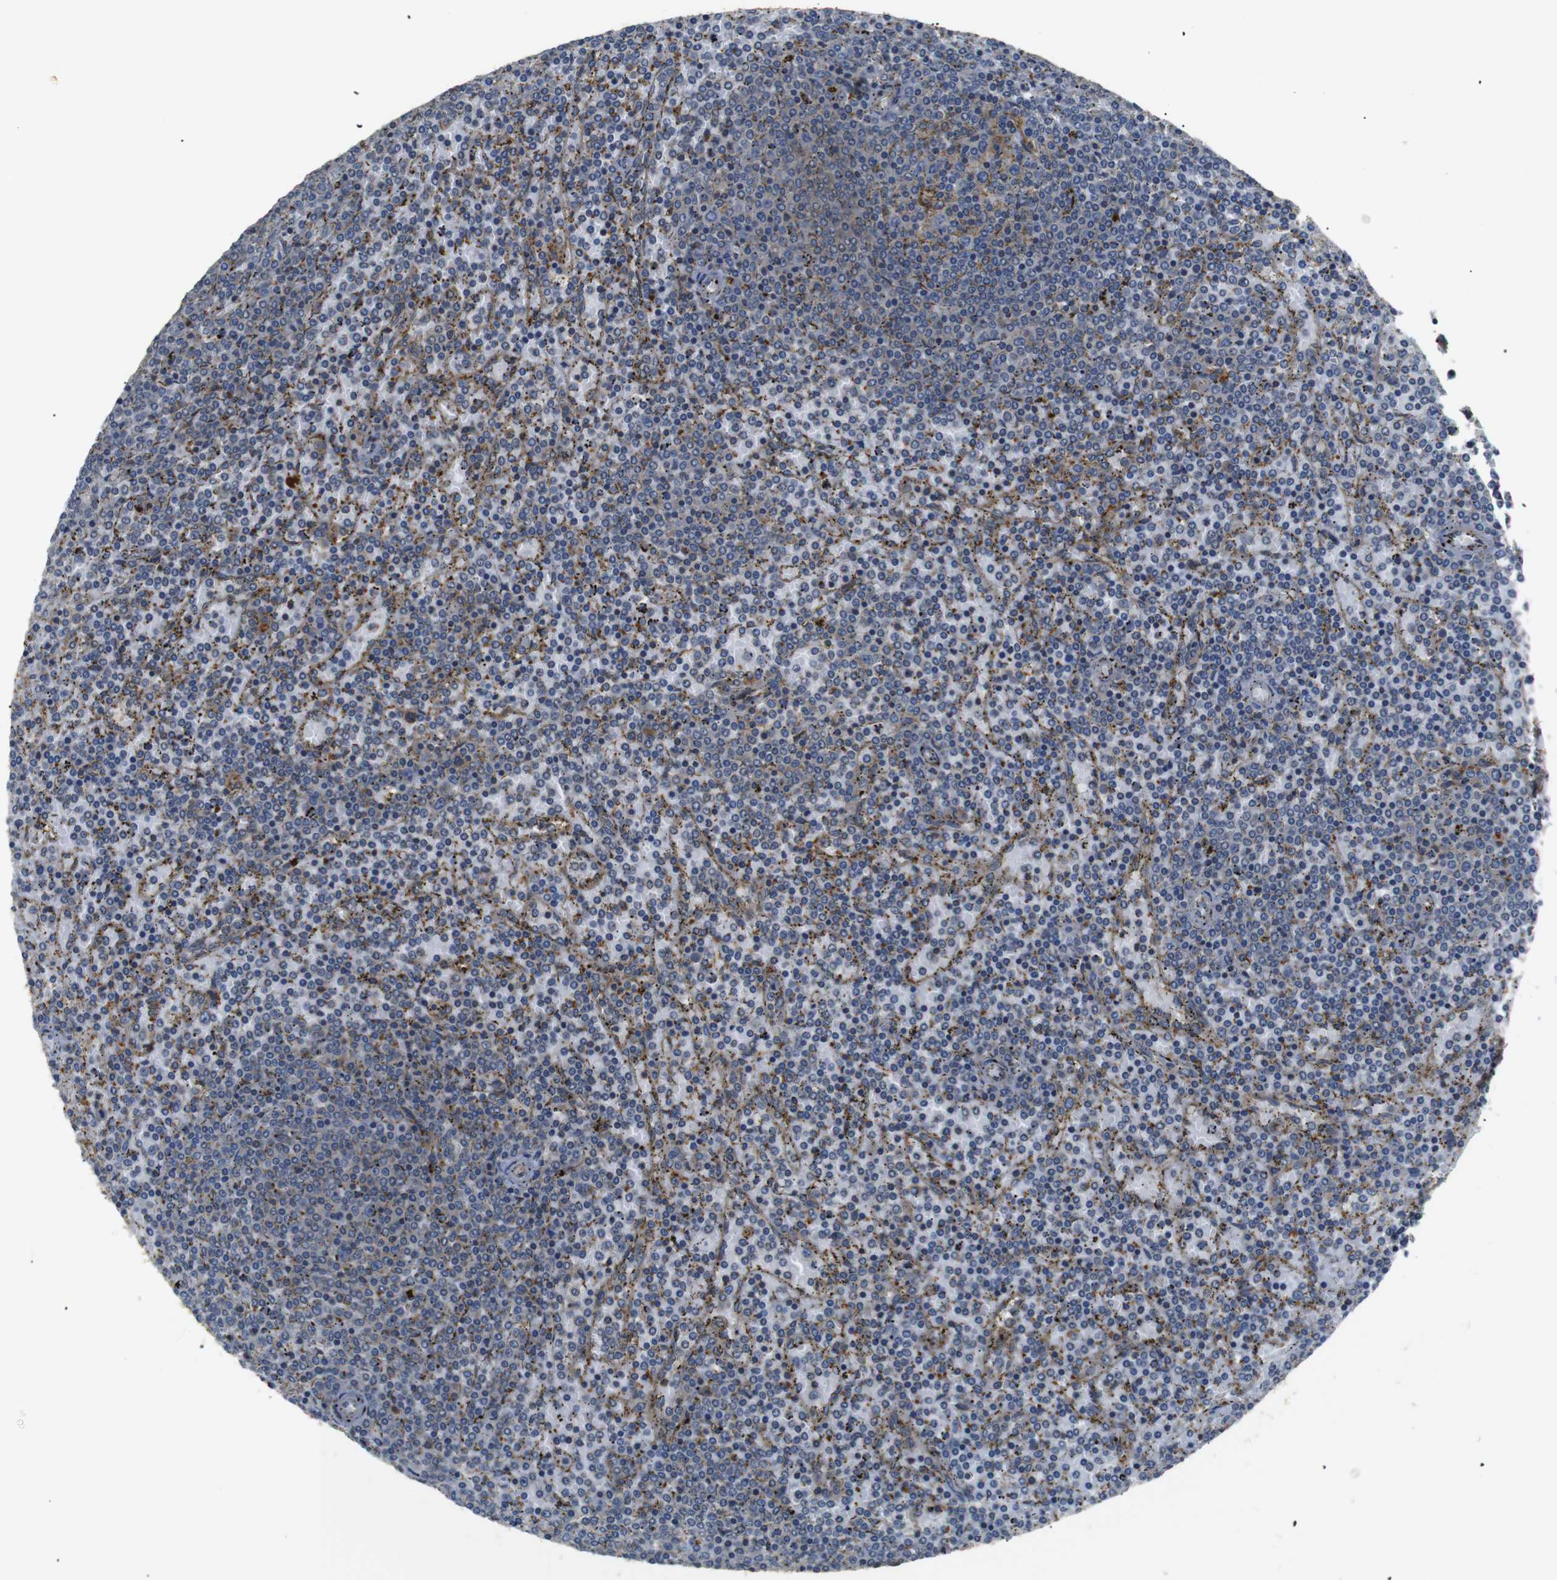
{"staining": {"intensity": "weak", "quantity": "25%-75%", "location": "cytoplasmic/membranous"}, "tissue": "lymphoma", "cell_type": "Tumor cells", "image_type": "cancer", "snomed": [{"axis": "morphology", "description": "Malignant lymphoma, non-Hodgkin's type, Low grade"}, {"axis": "topography", "description": "Spleen"}], "caption": "Immunohistochemical staining of lymphoma reveals low levels of weak cytoplasmic/membranous positivity in about 25%-75% of tumor cells.", "gene": "TMED2", "patient": {"sex": "female", "age": 77}}